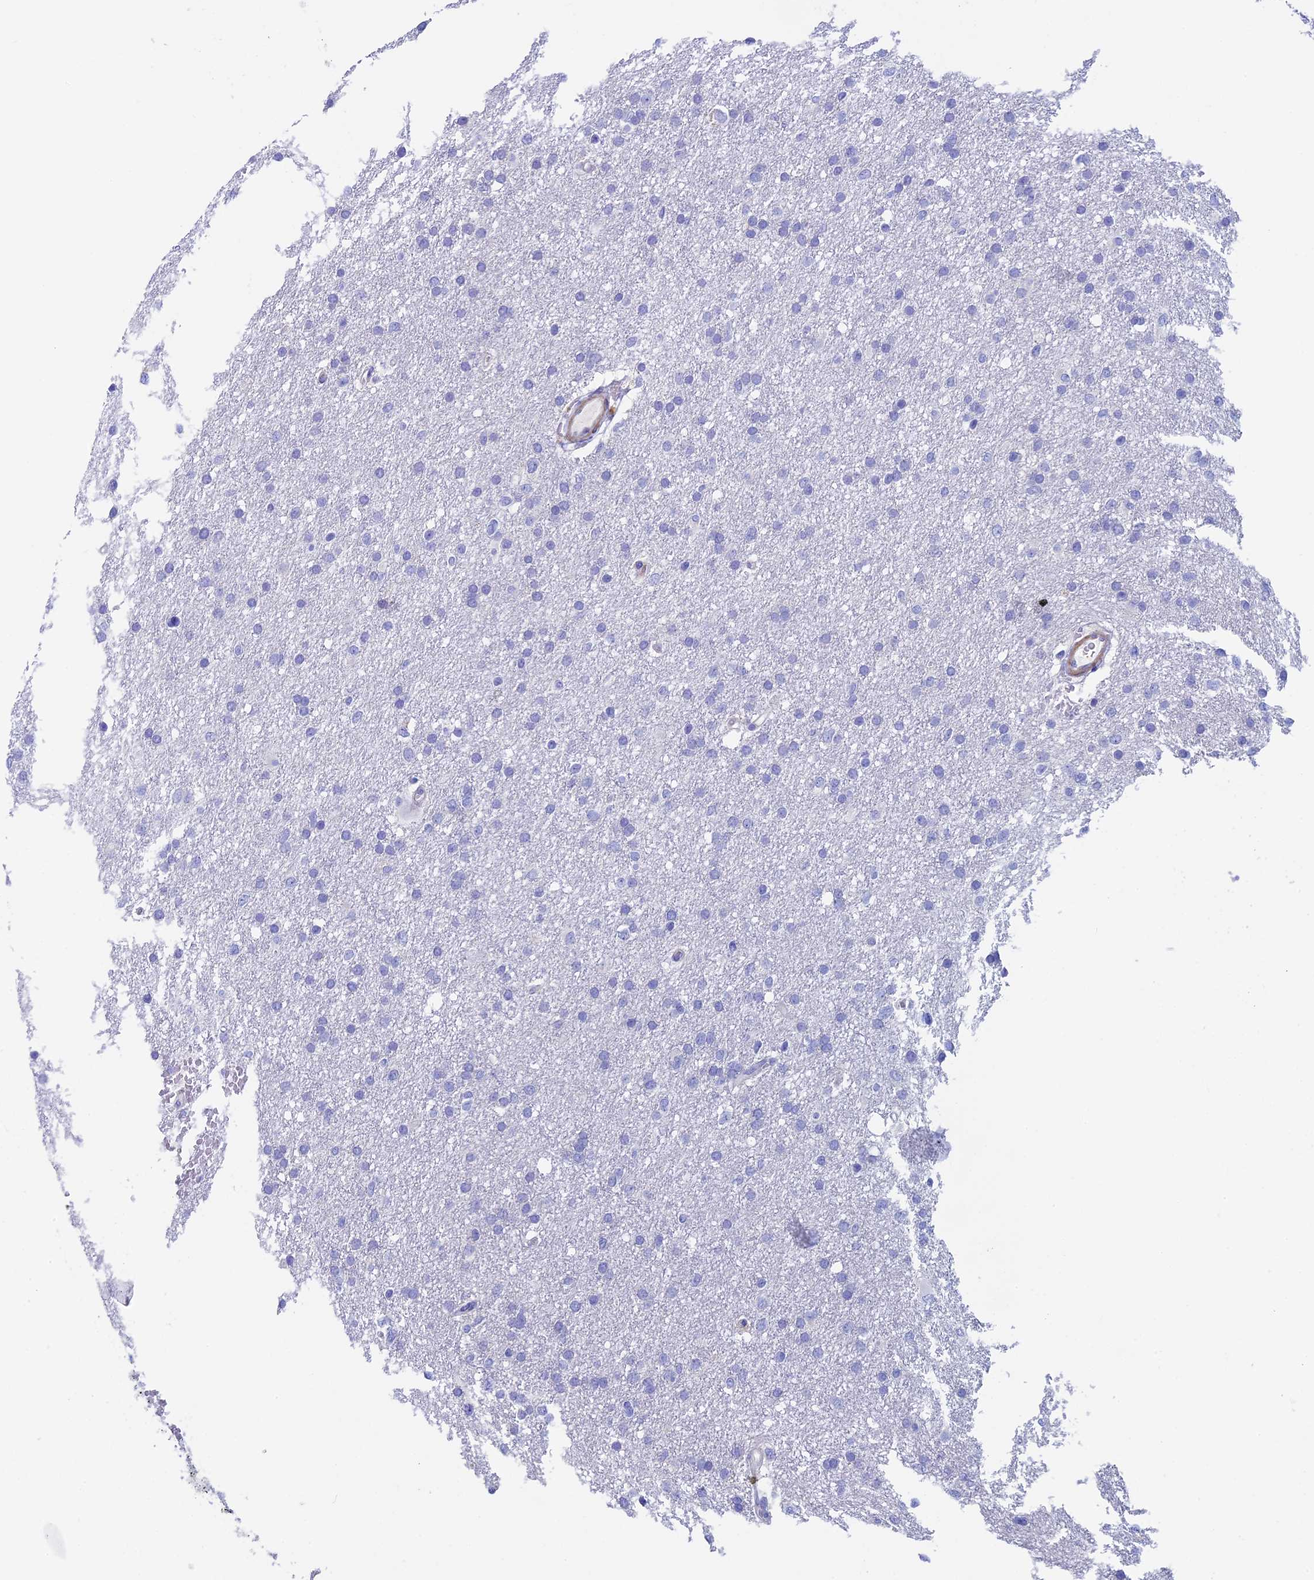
{"staining": {"intensity": "negative", "quantity": "none", "location": "none"}, "tissue": "glioma", "cell_type": "Tumor cells", "image_type": "cancer", "snomed": [{"axis": "morphology", "description": "Glioma, malignant, High grade"}, {"axis": "topography", "description": "Cerebral cortex"}], "caption": "Tumor cells show no significant expression in glioma.", "gene": "ADH7", "patient": {"sex": "female", "age": 36}}